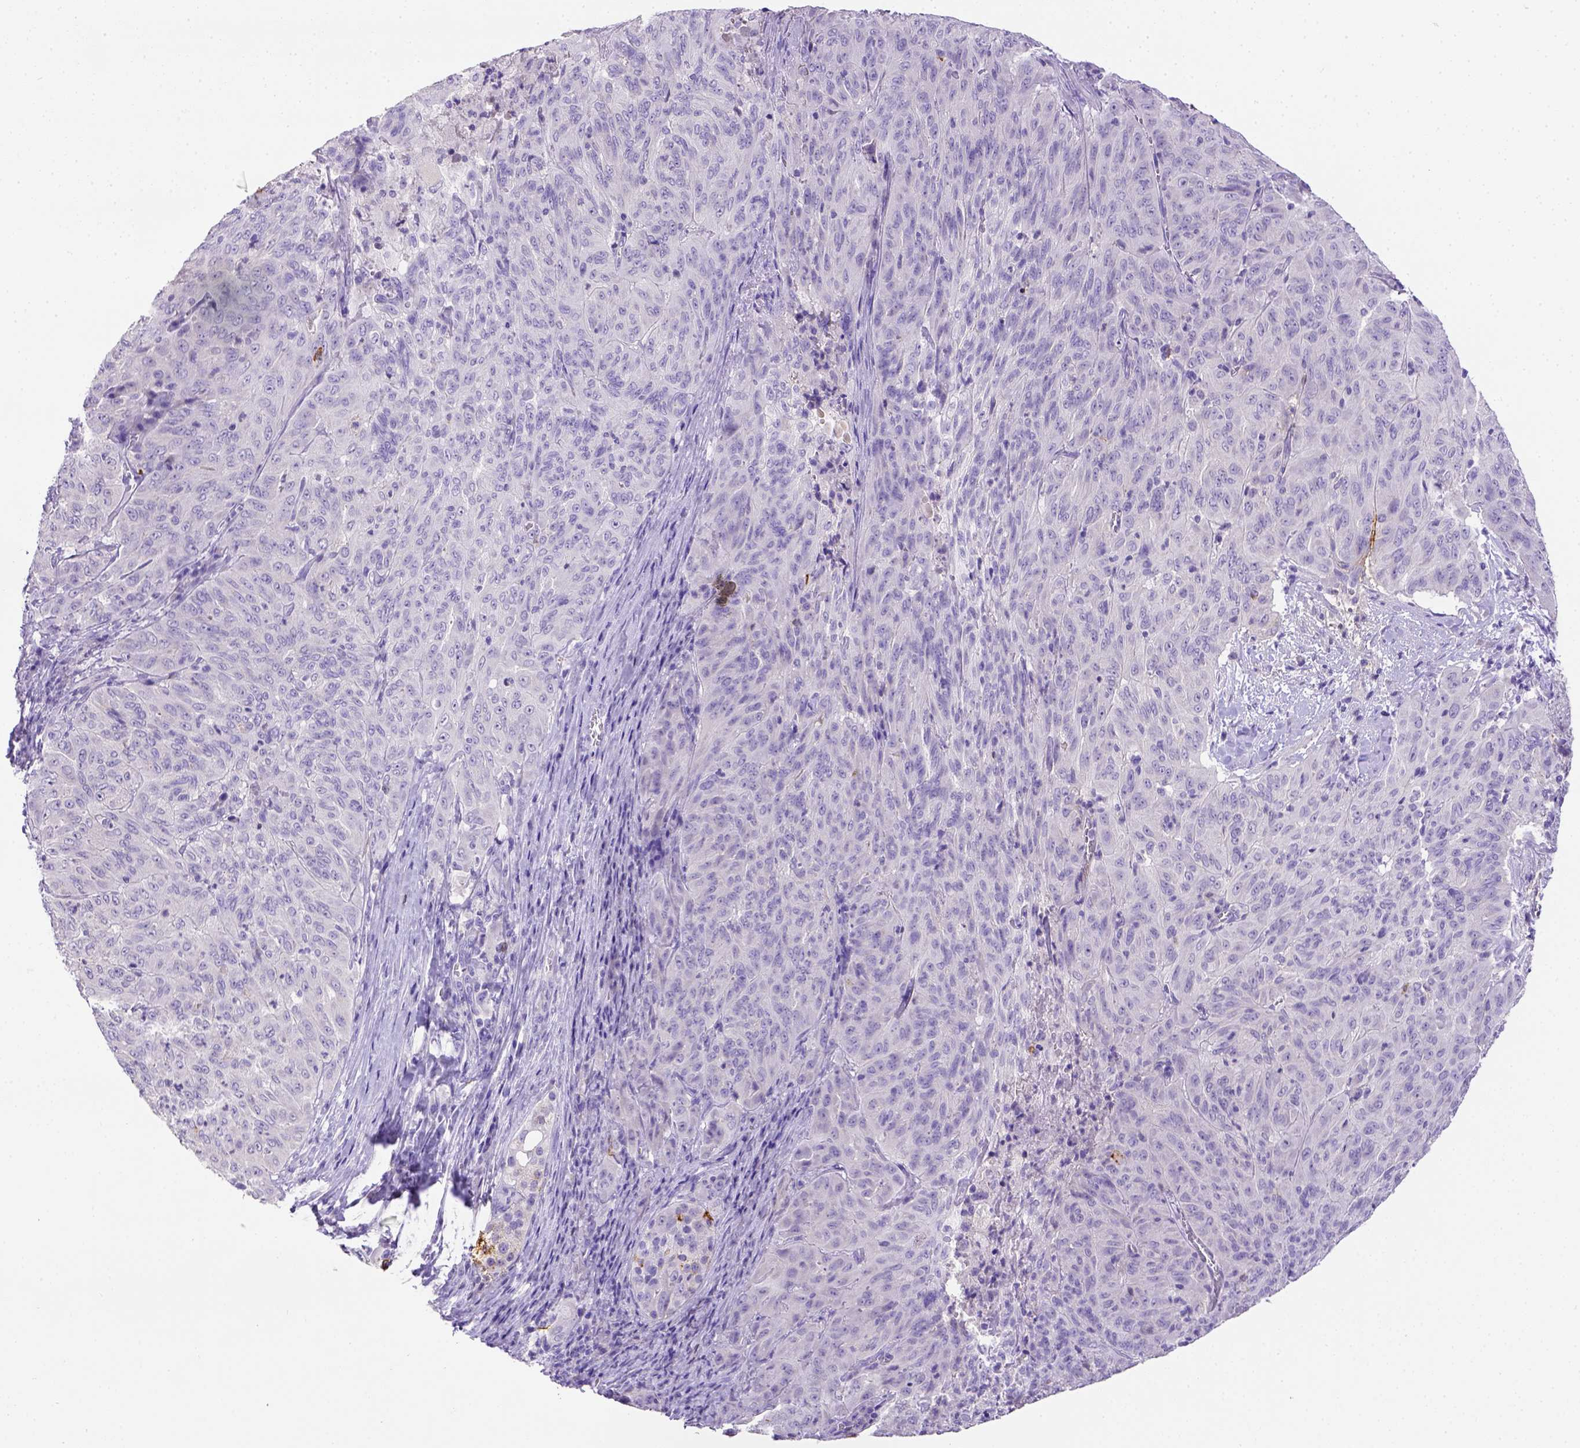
{"staining": {"intensity": "negative", "quantity": "none", "location": "none"}, "tissue": "pancreatic cancer", "cell_type": "Tumor cells", "image_type": "cancer", "snomed": [{"axis": "morphology", "description": "Adenocarcinoma, NOS"}, {"axis": "topography", "description": "Pancreas"}], "caption": "Immunohistochemistry (IHC) micrograph of pancreatic cancer stained for a protein (brown), which exhibits no staining in tumor cells.", "gene": "B3GAT1", "patient": {"sex": "male", "age": 63}}